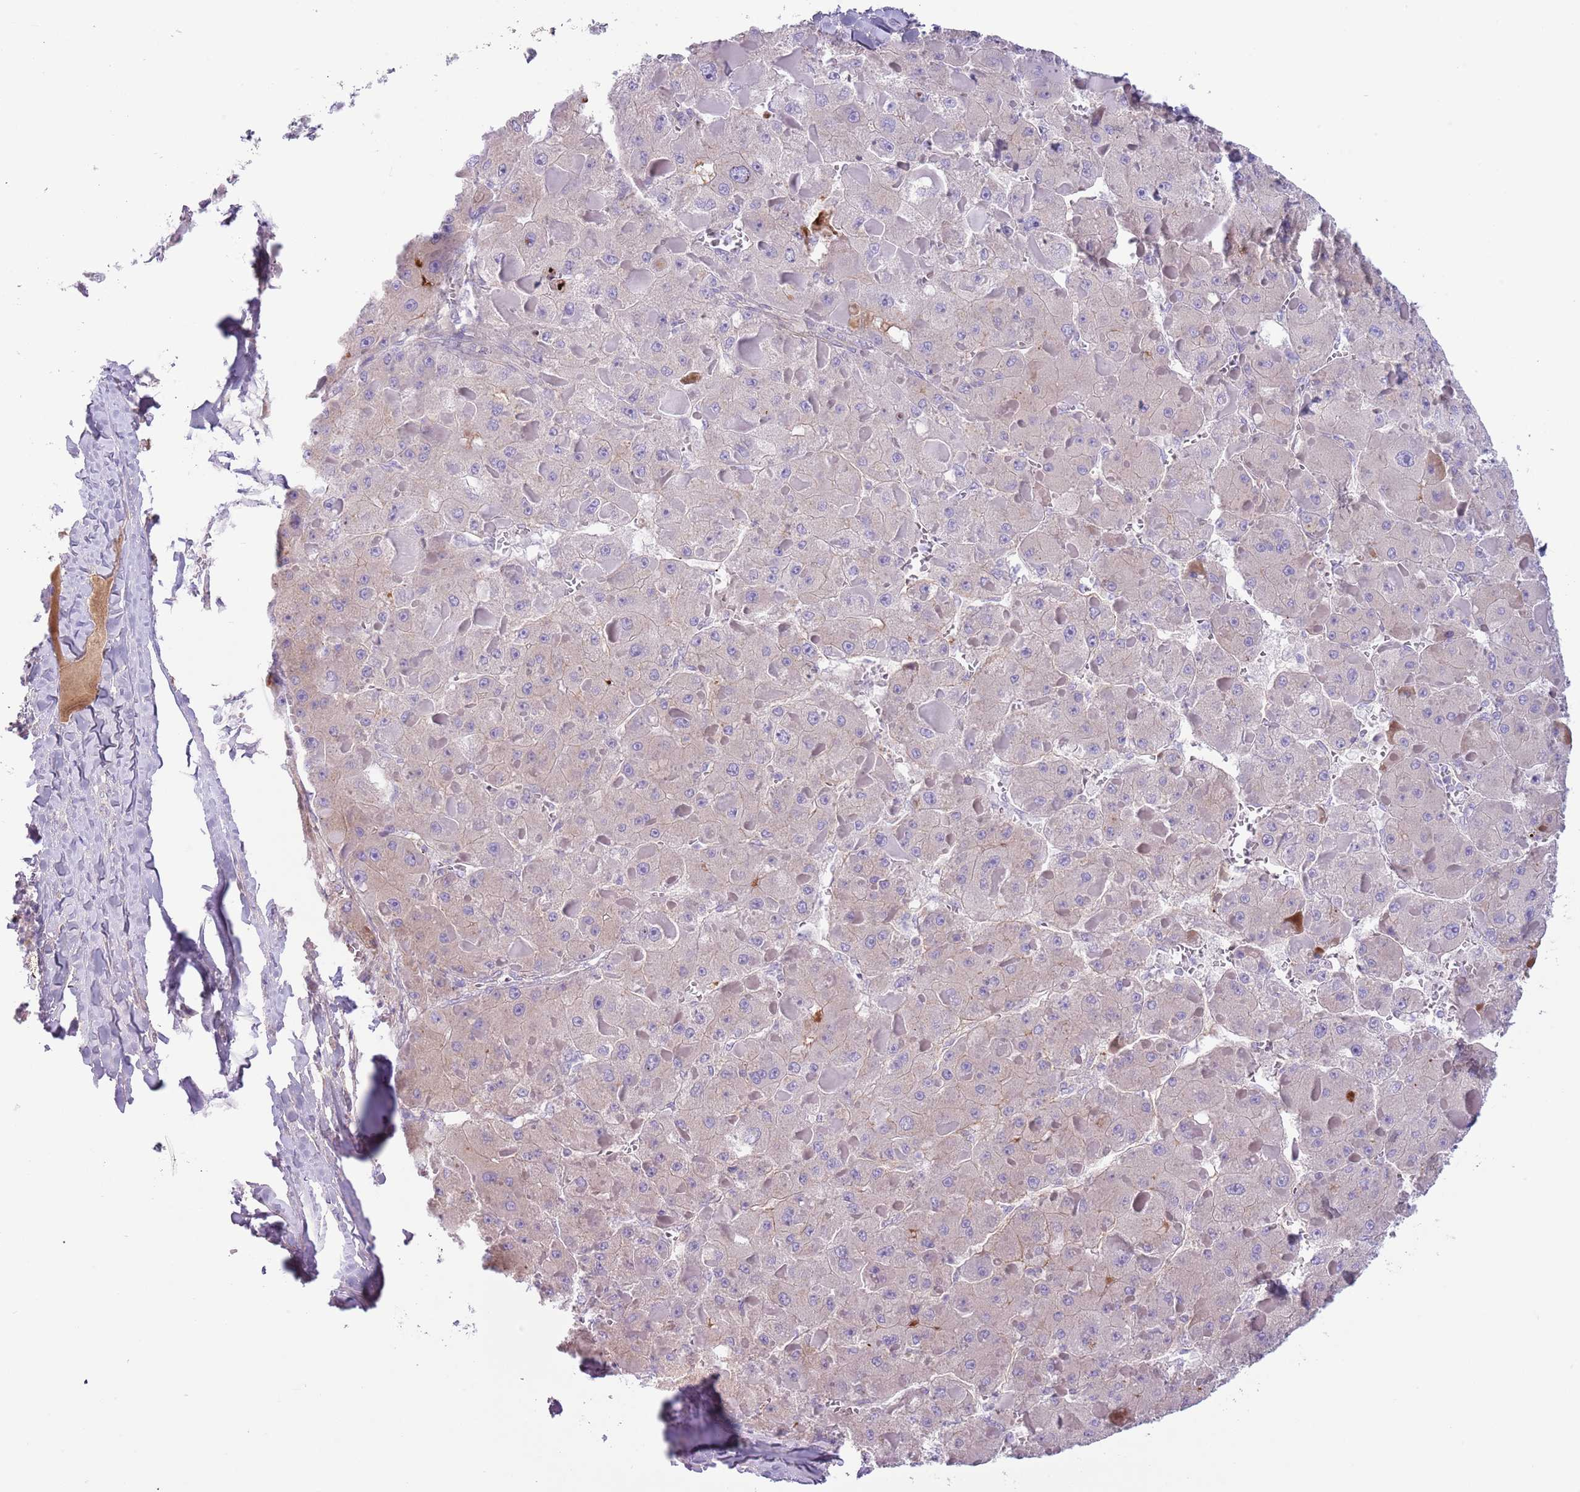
{"staining": {"intensity": "negative", "quantity": "none", "location": "none"}, "tissue": "liver cancer", "cell_type": "Tumor cells", "image_type": "cancer", "snomed": [{"axis": "morphology", "description": "Carcinoma, Hepatocellular, NOS"}, {"axis": "topography", "description": "Liver"}], "caption": "Immunohistochemistry of human liver cancer (hepatocellular carcinoma) reveals no positivity in tumor cells.", "gene": "CFH", "patient": {"sex": "female", "age": 73}}